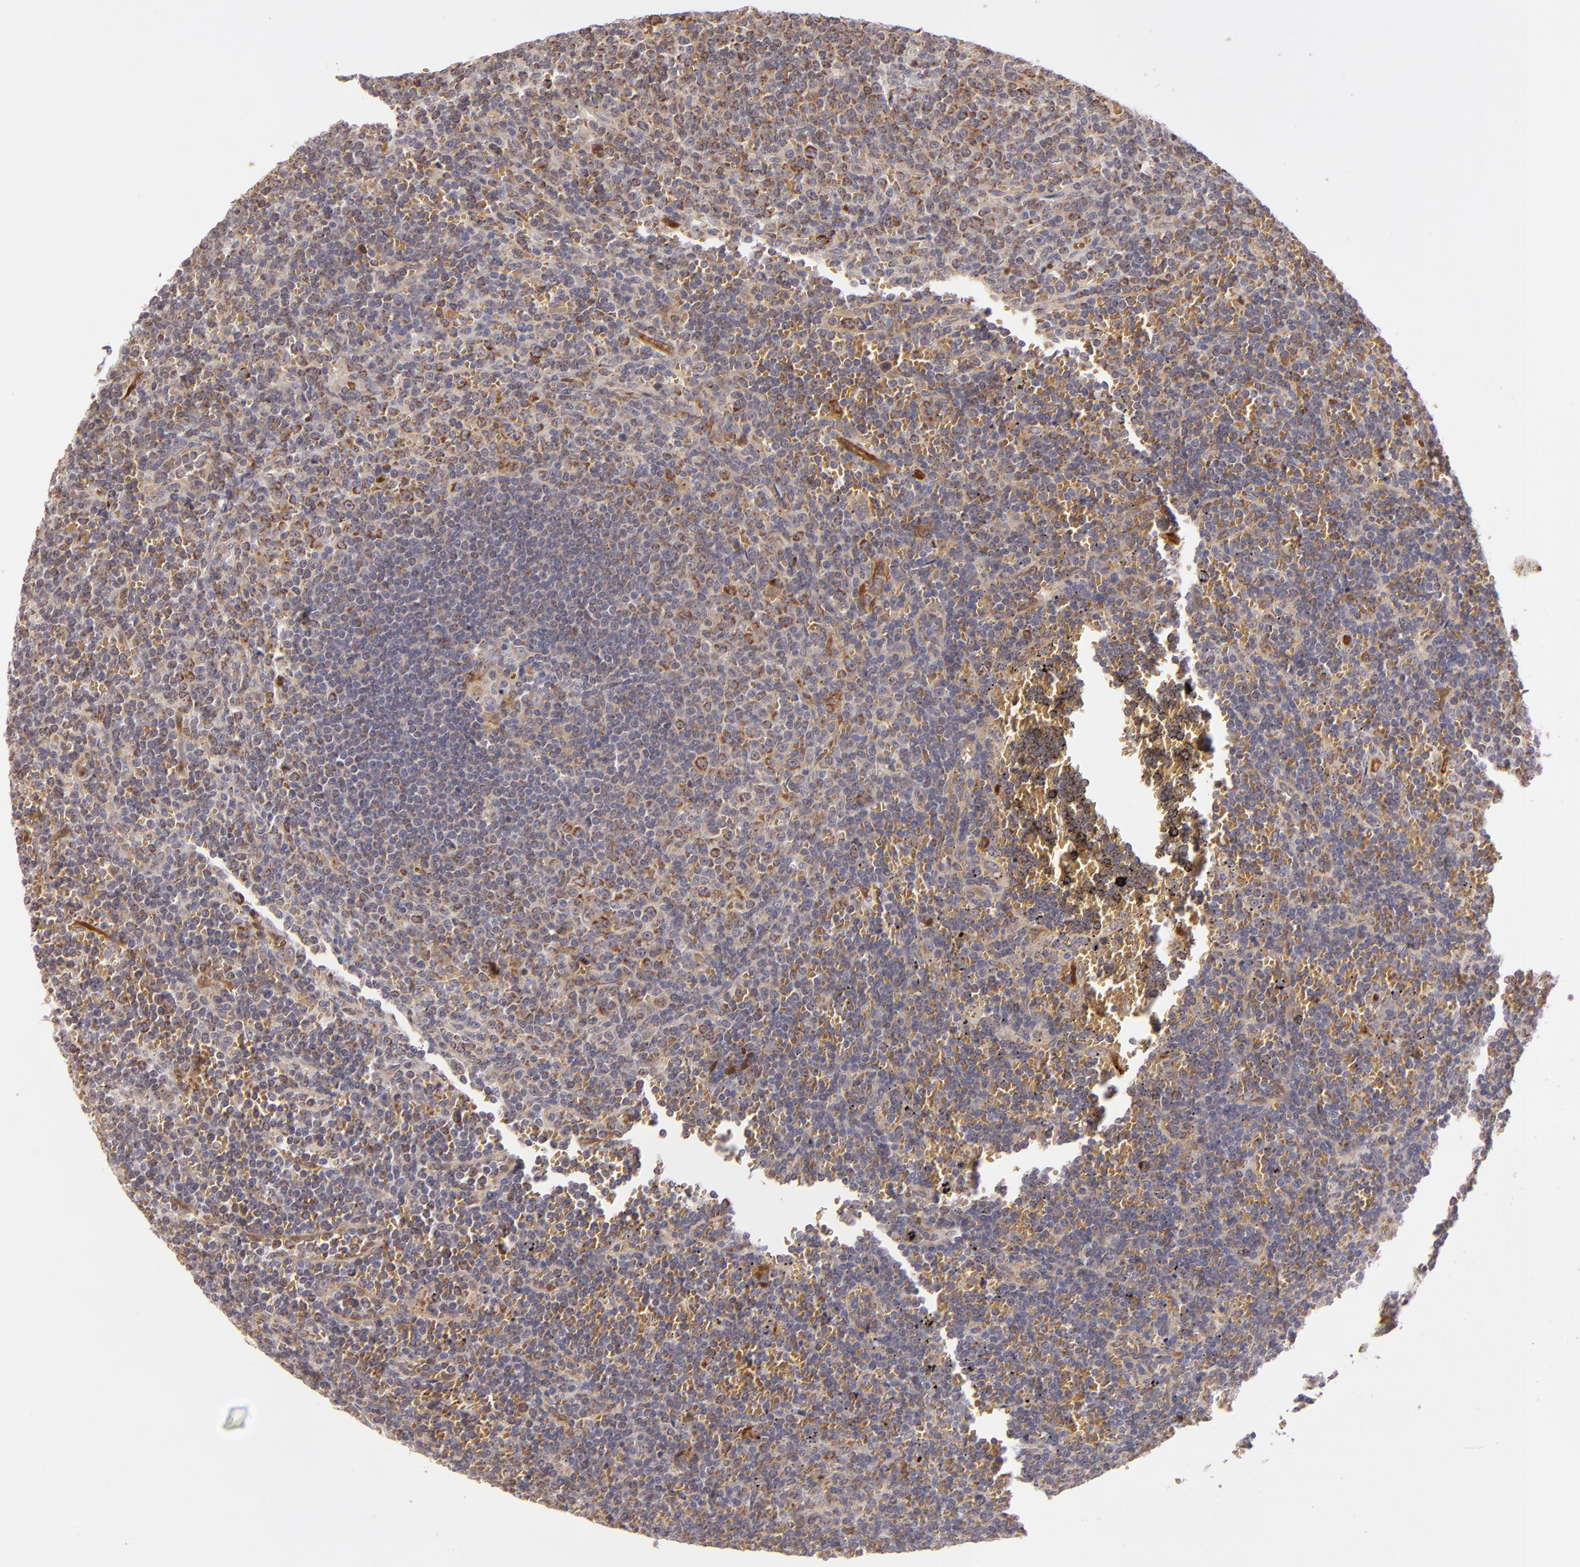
{"staining": {"intensity": "moderate", "quantity": "25%-75%", "location": "cytoplasmic/membranous"}, "tissue": "lymphoma", "cell_type": "Tumor cells", "image_type": "cancer", "snomed": [{"axis": "morphology", "description": "Malignant lymphoma, non-Hodgkin's type, Low grade"}, {"axis": "topography", "description": "Spleen"}], "caption": "Immunohistochemistry (IHC) micrograph of malignant lymphoma, non-Hodgkin's type (low-grade) stained for a protein (brown), which reveals medium levels of moderate cytoplasmic/membranous staining in approximately 25%-75% of tumor cells.", "gene": "SH2D4A", "patient": {"sex": "male", "age": 80}}